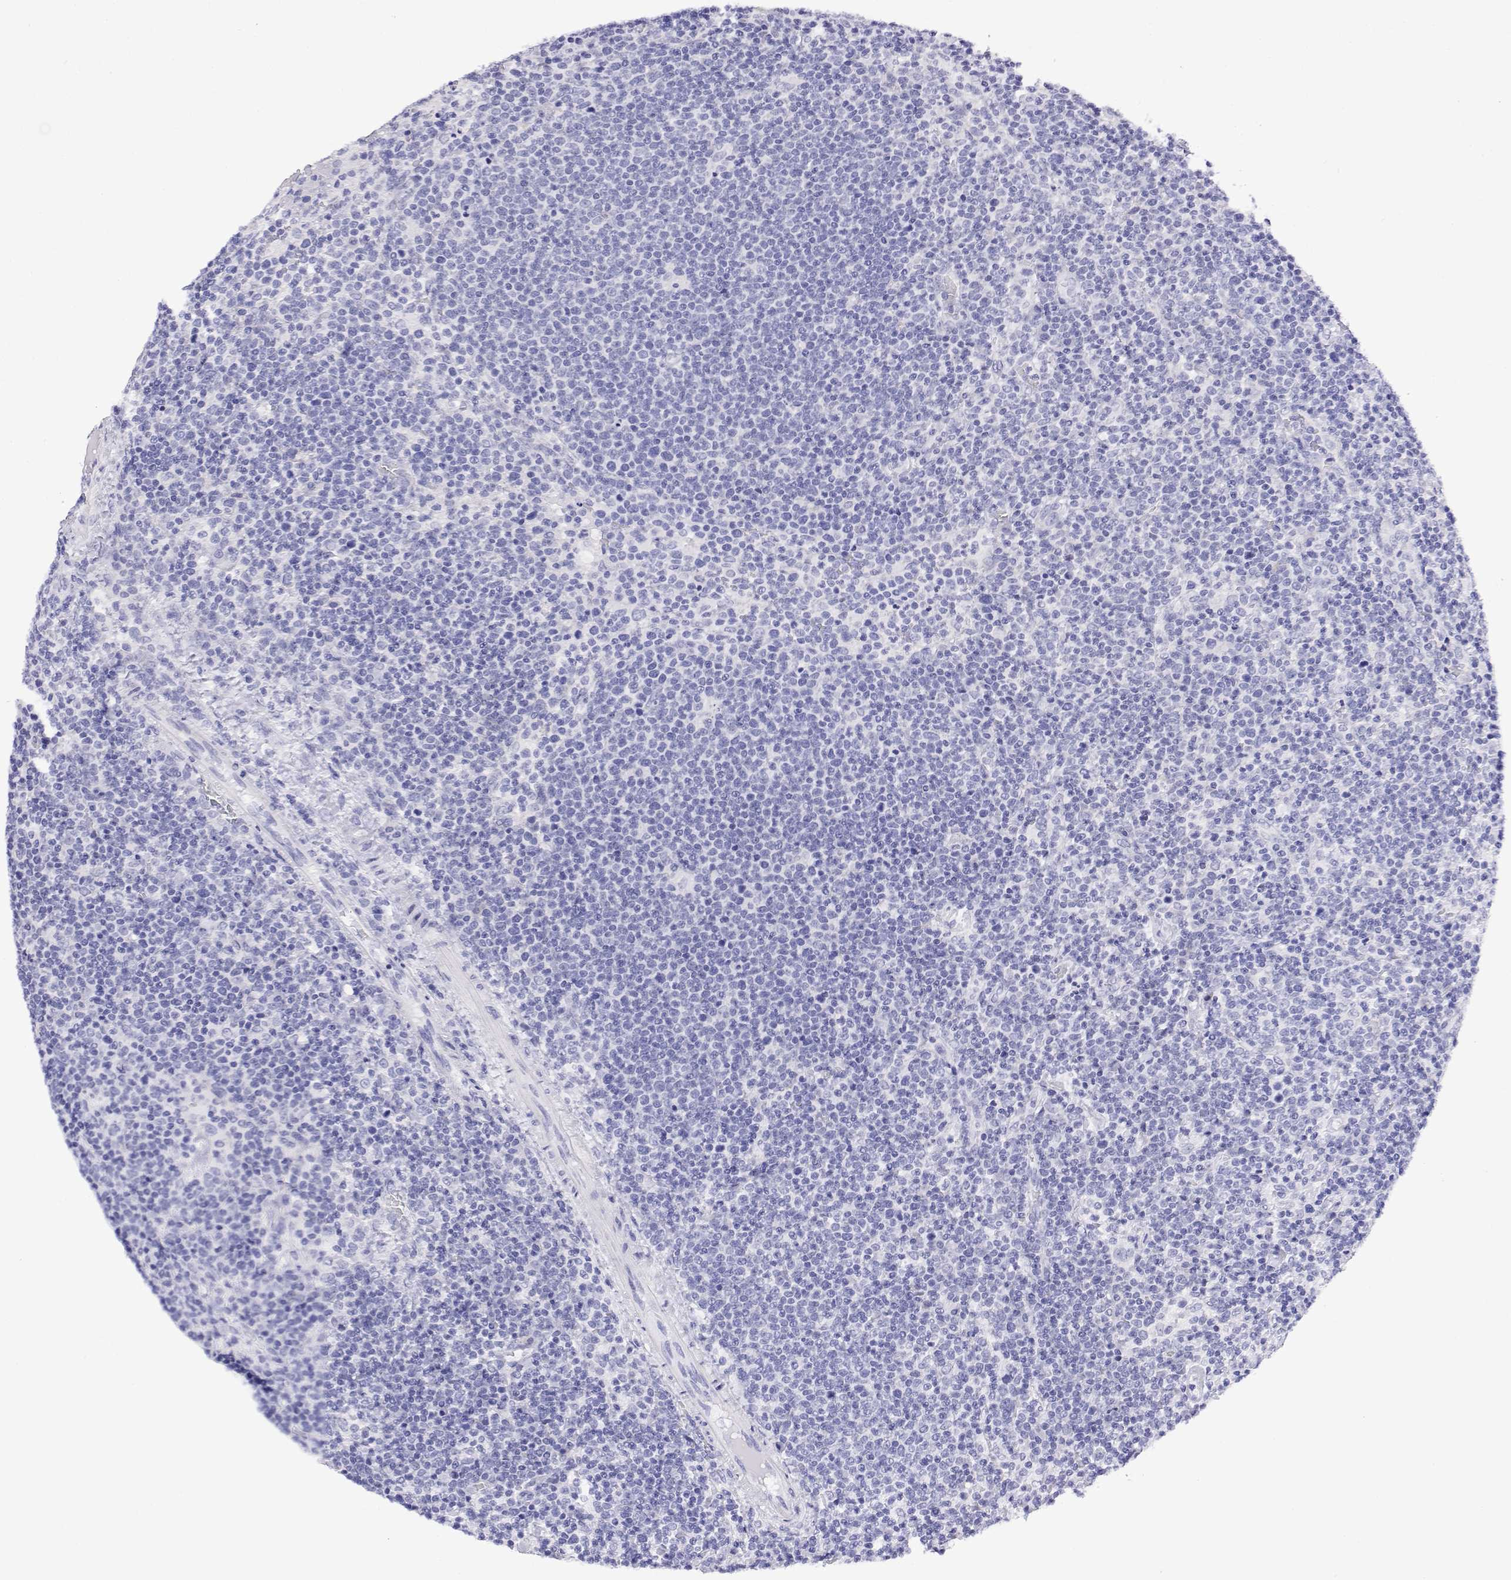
{"staining": {"intensity": "negative", "quantity": "none", "location": "none"}, "tissue": "lymphoma", "cell_type": "Tumor cells", "image_type": "cancer", "snomed": [{"axis": "morphology", "description": "Malignant lymphoma, non-Hodgkin's type, High grade"}, {"axis": "topography", "description": "Lymph node"}], "caption": "An image of lymphoma stained for a protein demonstrates no brown staining in tumor cells. Nuclei are stained in blue.", "gene": "LY6D", "patient": {"sex": "male", "age": 61}}